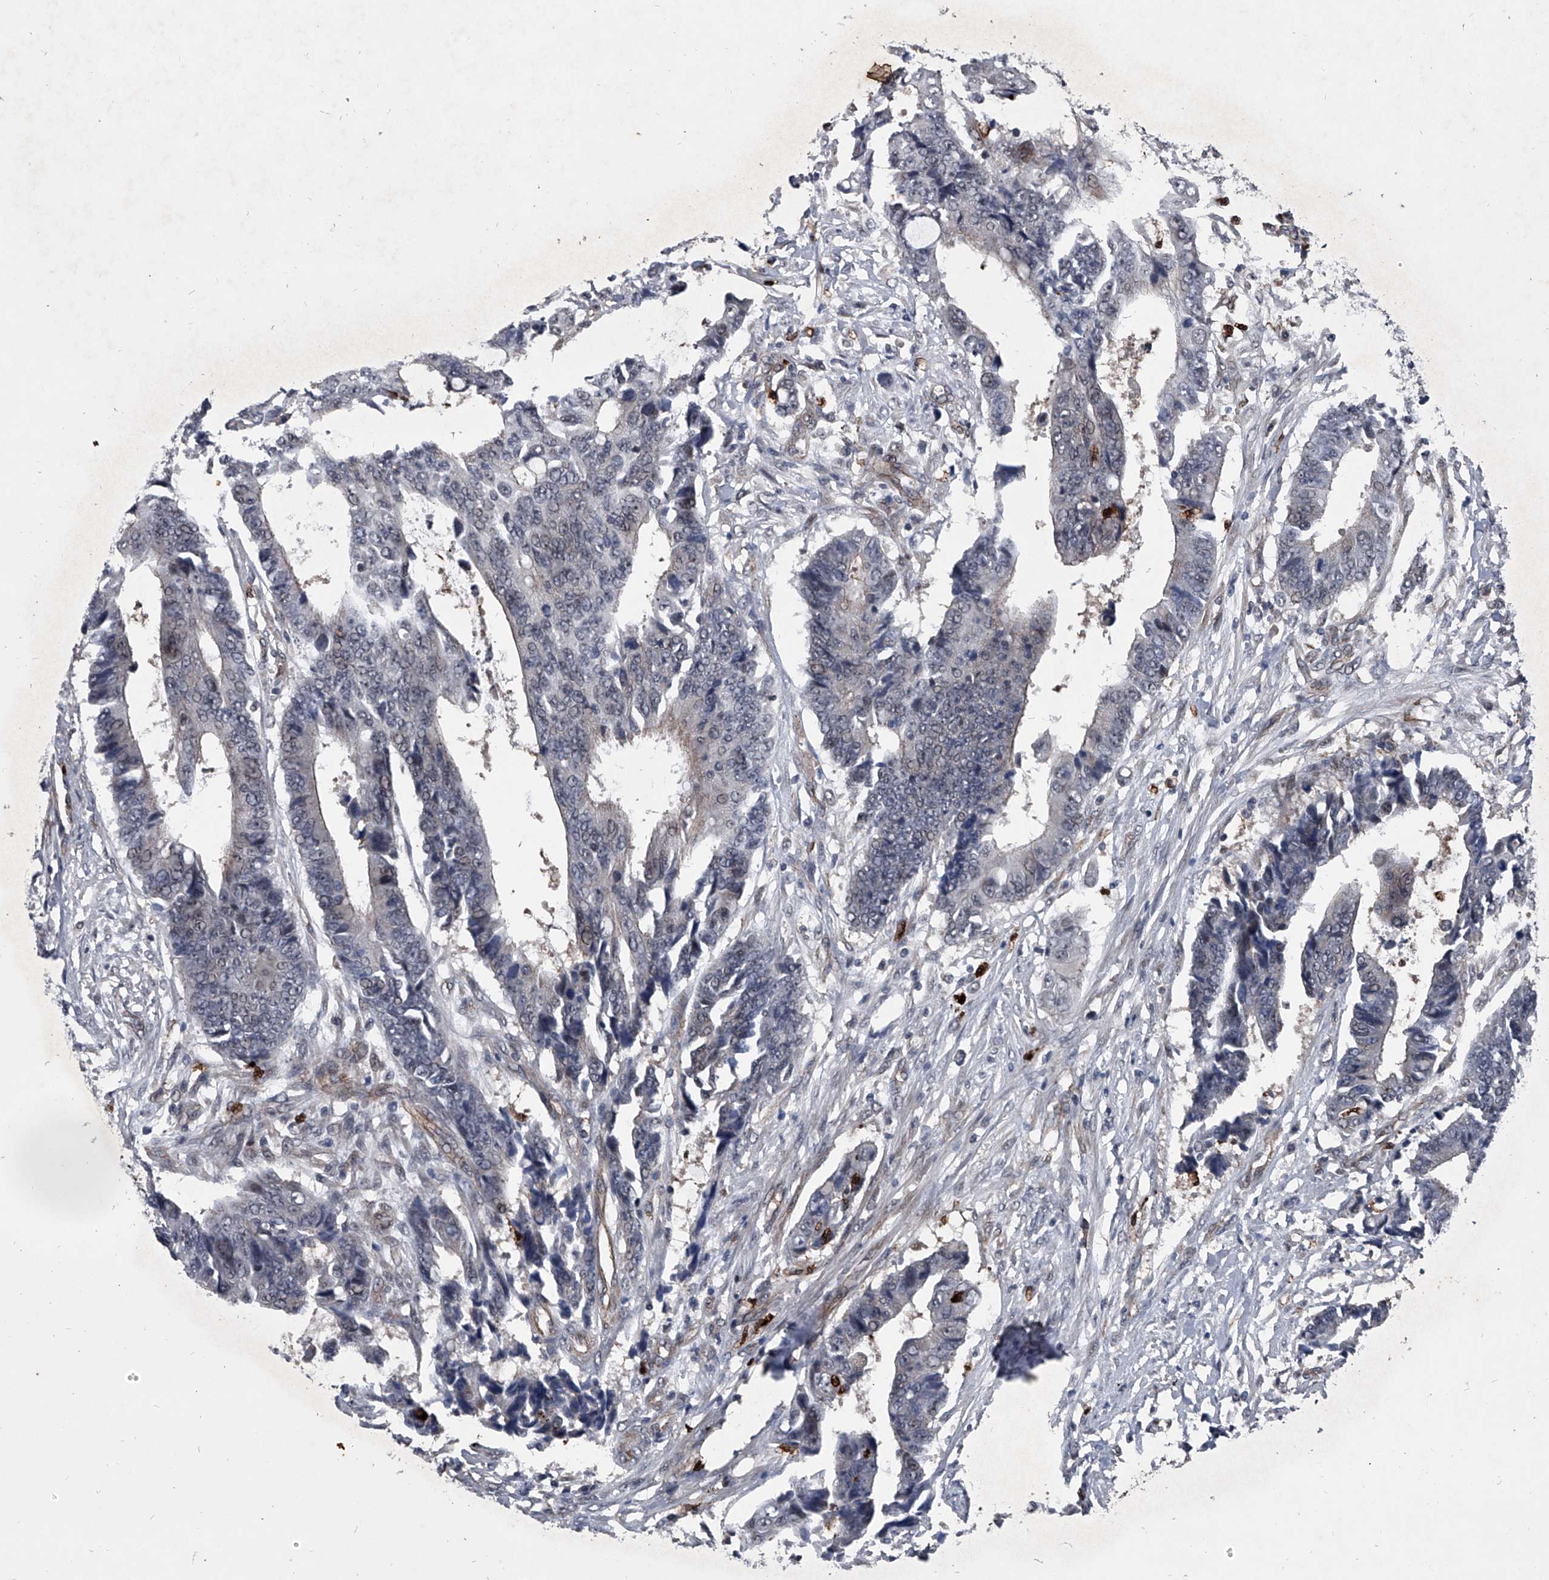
{"staining": {"intensity": "negative", "quantity": "none", "location": "none"}, "tissue": "colorectal cancer", "cell_type": "Tumor cells", "image_type": "cancer", "snomed": [{"axis": "morphology", "description": "Adenocarcinoma, NOS"}, {"axis": "topography", "description": "Rectum"}], "caption": "Tumor cells show no significant protein expression in adenocarcinoma (colorectal).", "gene": "MAPKAP1", "patient": {"sex": "male", "age": 84}}